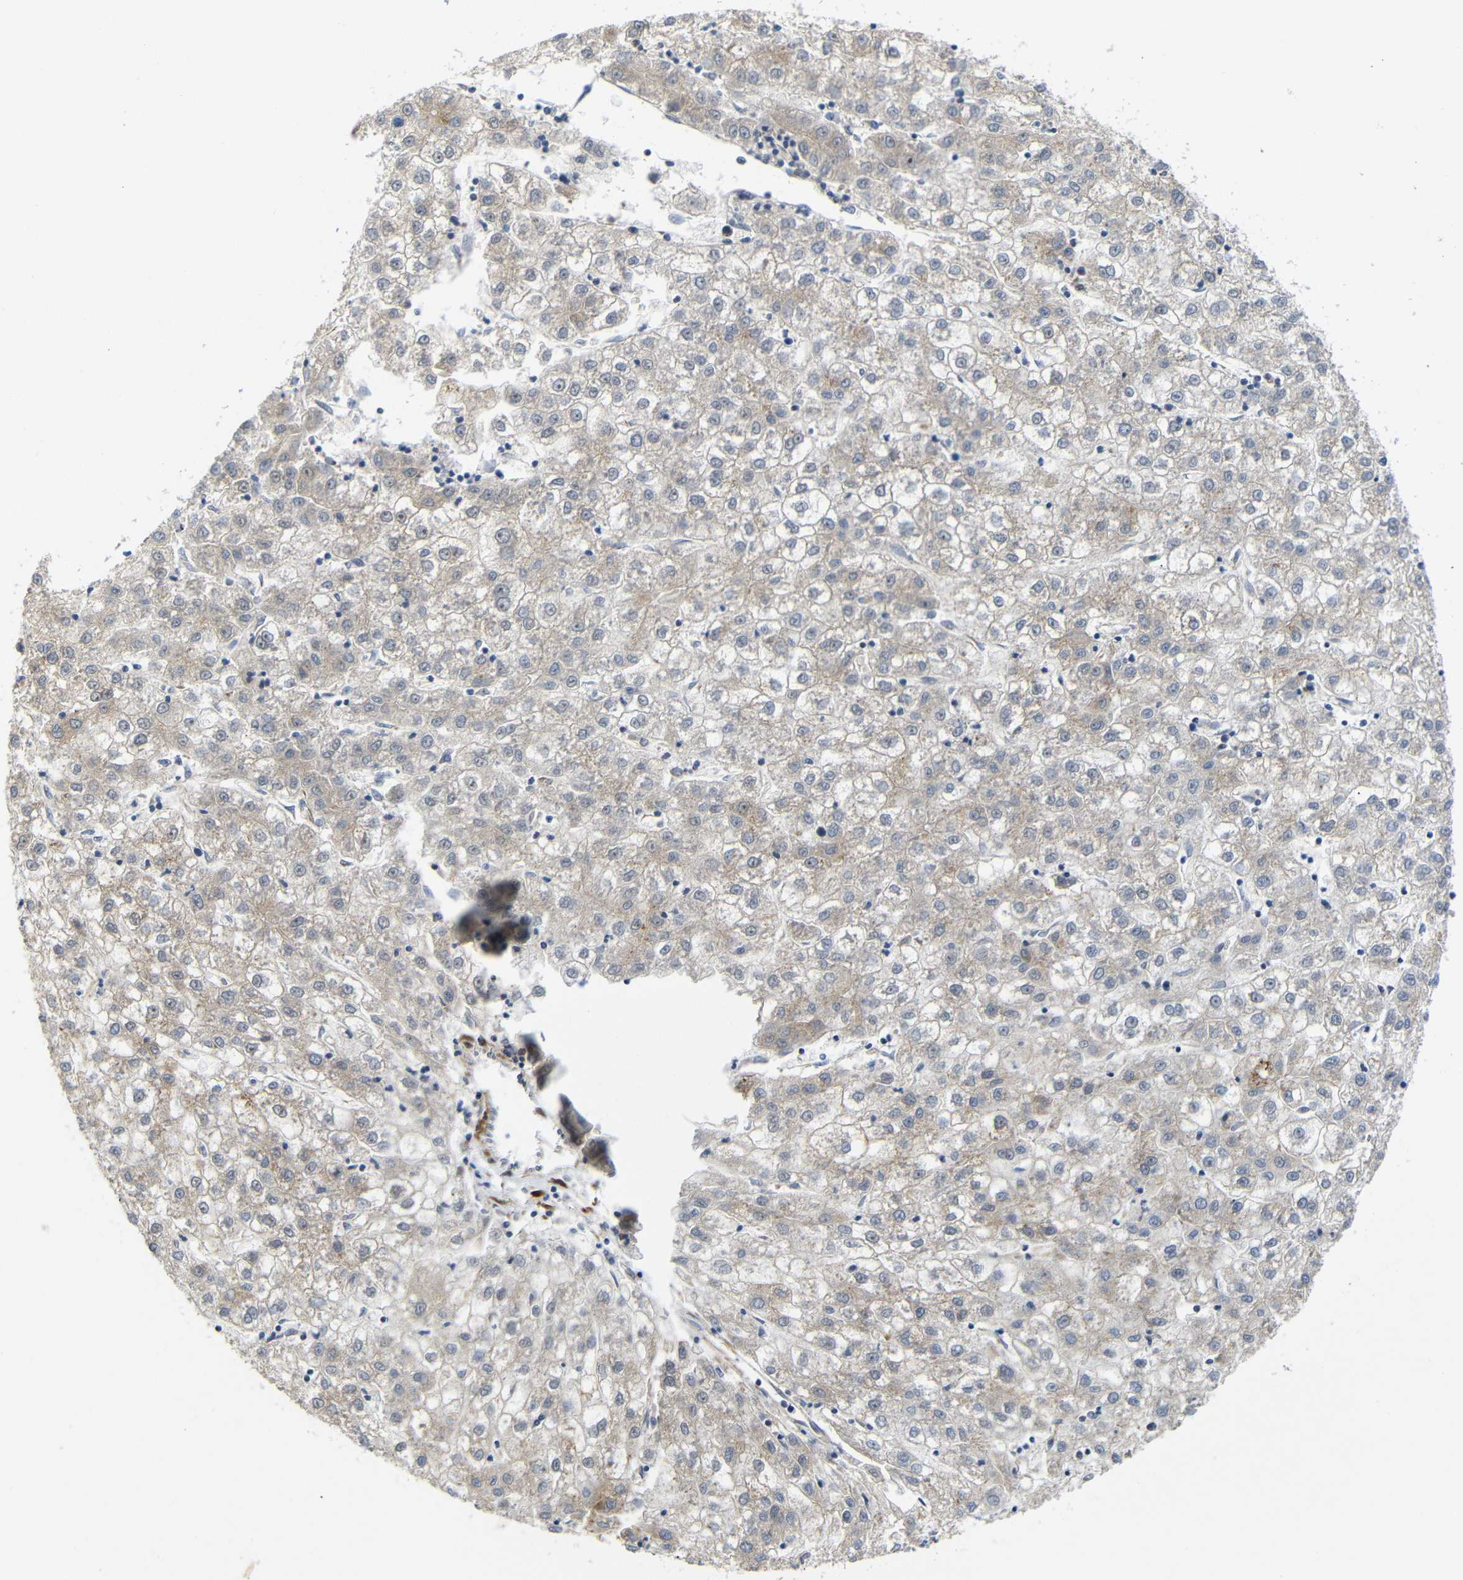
{"staining": {"intensity": "moderate", "quantity": ">75%", "location": "cytoplasmic/membranous"}, "tissue": "liver cancer", "cell_type": "Tumor cells", "image_type": "cancer", "snomed": [{"axis": "morphology", "description": "Carcinoma, Hepatocellular, NOS"}, {"axis": "topography", "description": "Liver"}], "caption": "DAB (3,3'-diaminobenzidine) immunohistochemical staining of human hepatocellular carcinoma (liver) reveals moderate cytoplasmic/membranous protein positivity in approximately >75% of tumor cells.", "gene": "P3H2", "patient": {"sex": "male", "age": 72}}